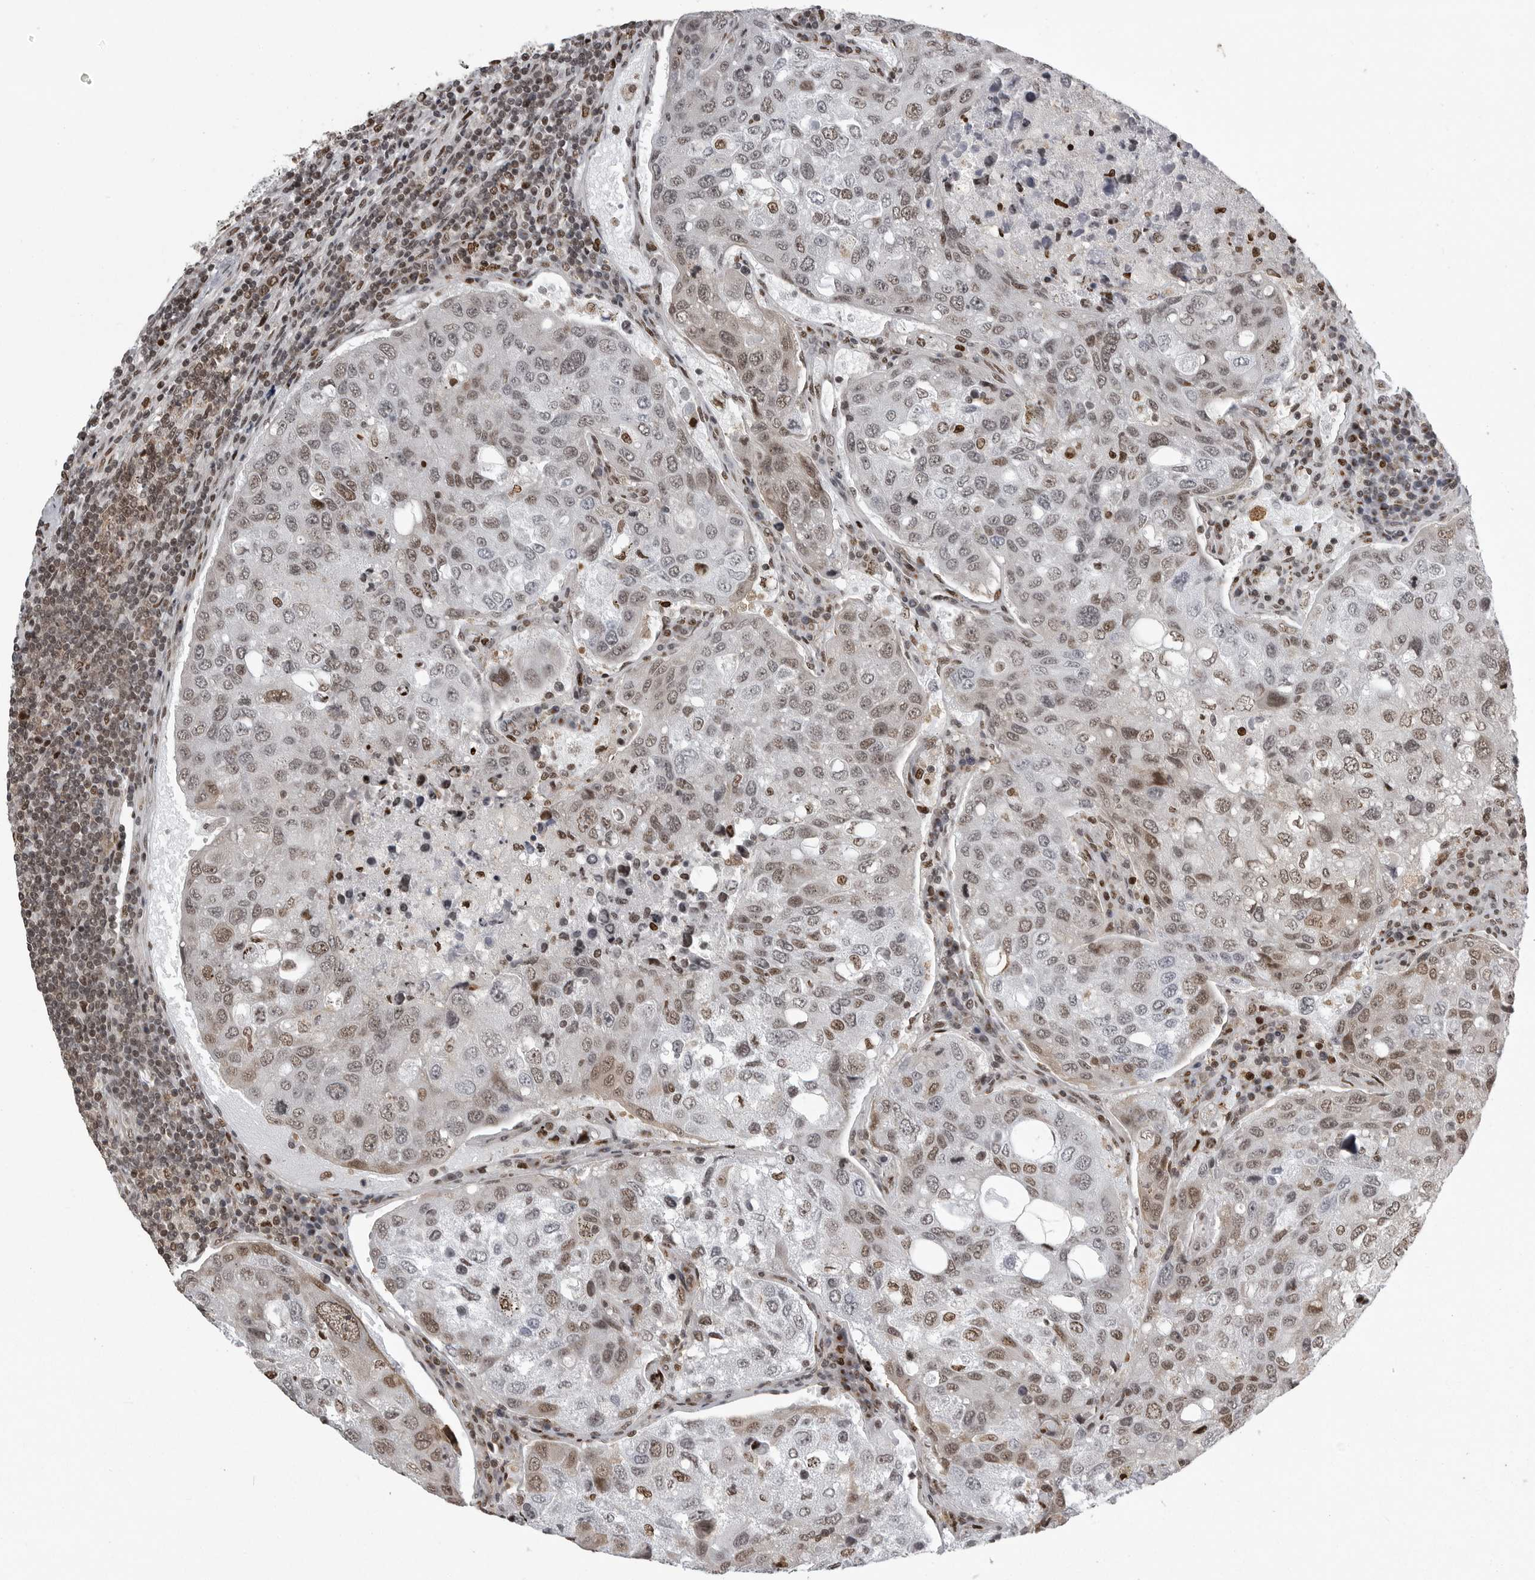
{"staining": {"intensity": "weak", "quantity": "25%-75%", "location": "nuclear"}, "tissue": "urothelial cancer", "cell_type": "Tumor cells", "image_type": "cancer", "snomed": [{"axis": "morphology", "description": "Urothelial carcinoma, High grade"}, {"axis": "topography", "description": "Lymph node"}, {"axis": "topography", "description": "Urinary bladder"}], "caption": "Immunohistochemistry of human urothelial cancer displays low levels of weak nuclear staining in approximately 25%-75% of tumor cells. (DAB IHC with brightfield microscopy, high magnification).", "gene": "YAF2", "patient": {"sex": "male", "age": 51}}